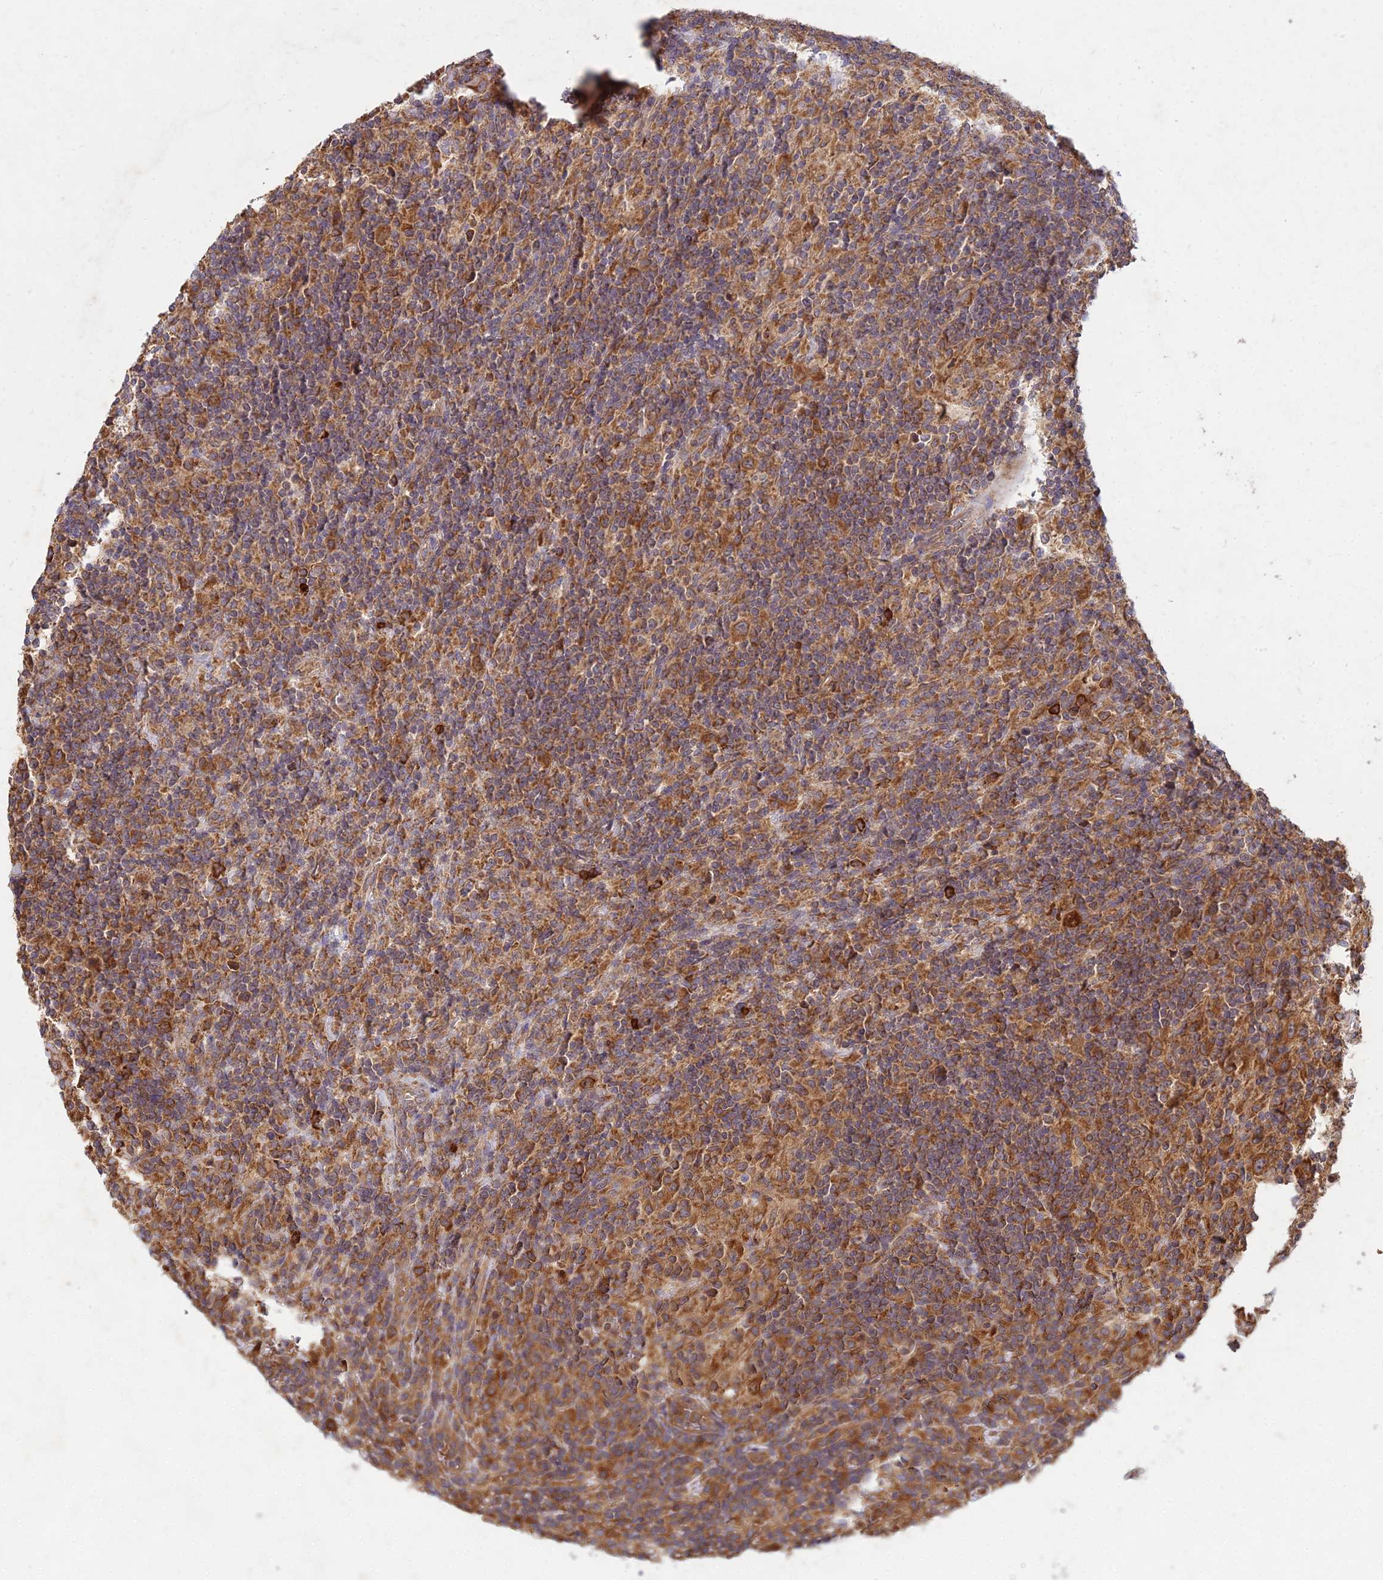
{"staining": {"intensity": "moderate", "quantity": "25%-75%", "location": "cytoplasmic/membranous"}, "tissue": "lymphoma", "cell_type": "Tumor cells", "image_type": "cancer", "snomed": [{"axis": "morphology", "description": "Hodgkin's disease, NOS"}, {"axis": "topography", "description": "Lymph node"}], "caption": "This photomicrograph shows IHC staining of lymphoma, with medium moderate cytoplasmic/membranous expression in about 25%-75% of tumor cells.", "gene": "NXNL2", "patient": {"sex": "male", "age": 70}}